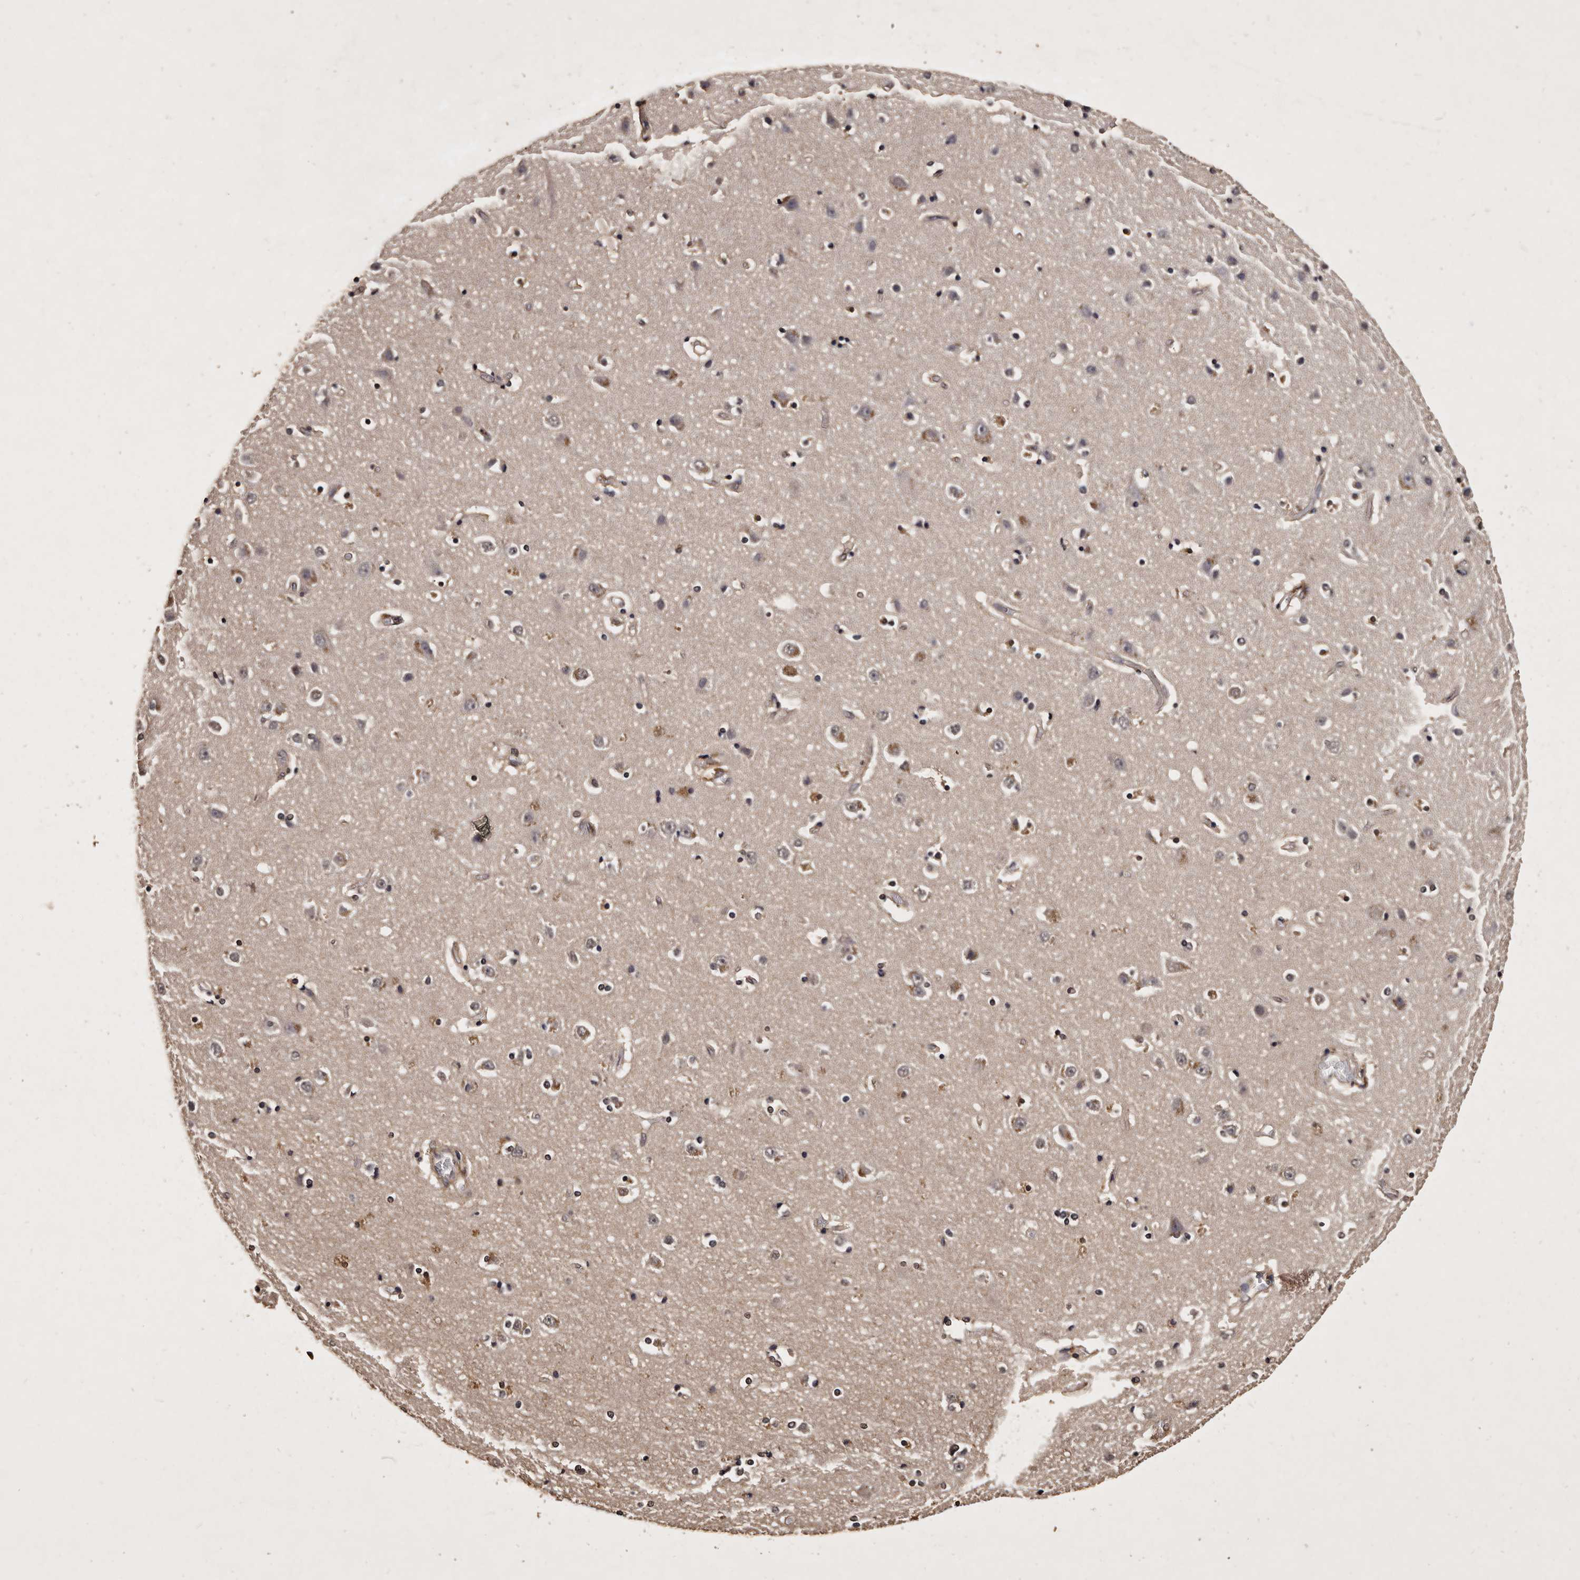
{"staining": {"intensity": "weak", "quantity": ">75%", "location": "cytoplasmic/membranous"}, "tissue": "cerebral cortex", "cell_type": "Endothelial cells", "image_type": "normal", "snomed": [{"axis": "morphology", "description": "Normal tissue, NOS"}, {"axis": "topography", "description": "Cerebral cortex"}], "caption": "An immunohistochemistry (IHC) micrograph of unremarkable tissue is shown. Protein staining in brown labels weak cytoplasmic/membranous positivity in cerebral cortex within endothelial cells.", "gene": "PARS2", "patient": {"sex": "male", "age": 54}}